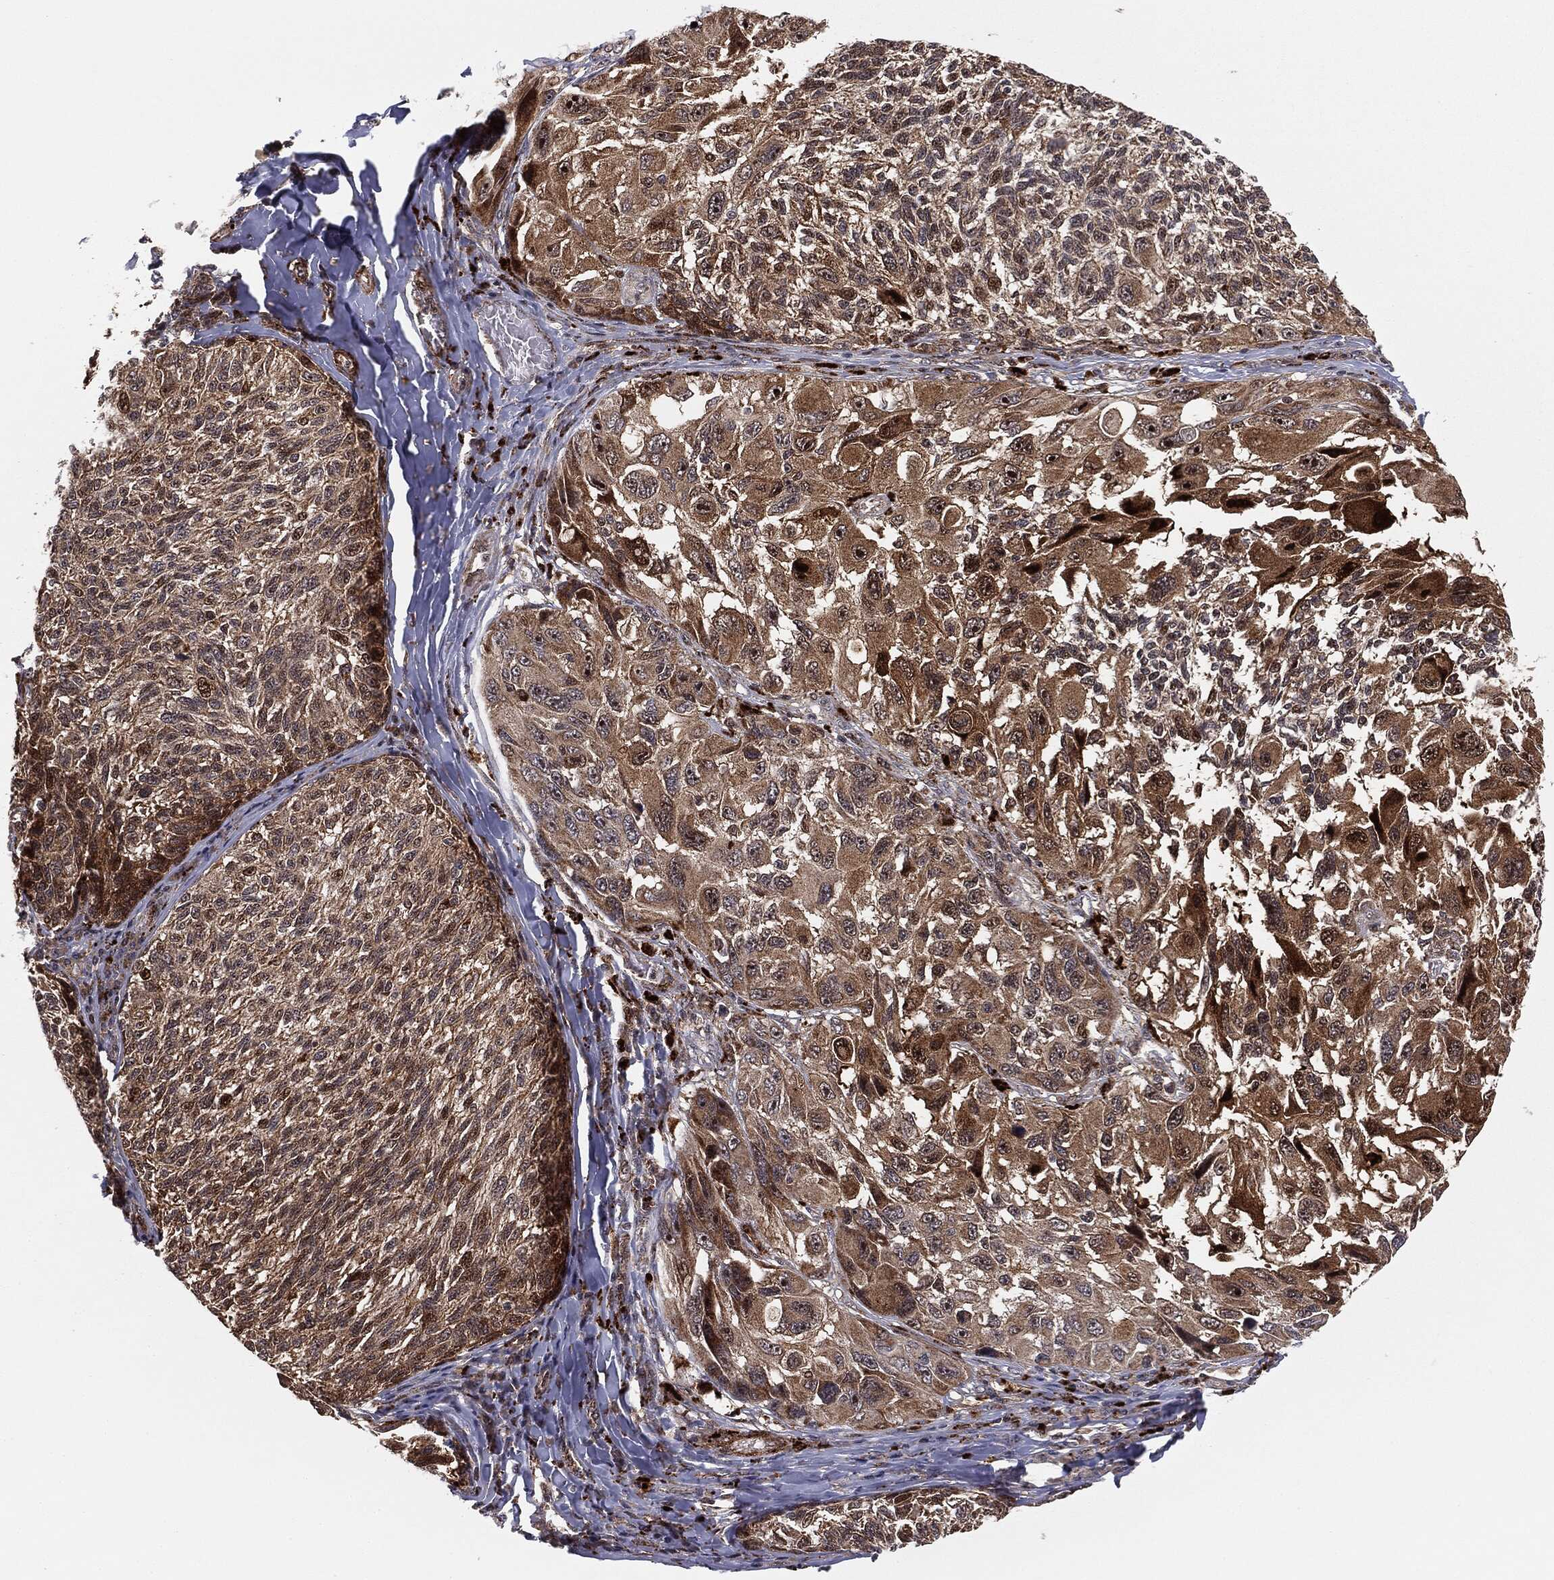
{"staining": {"intensity": "moderate", "quantity": ">75%", "location": "cytoplasmic/membranous"}, "tissue": "melanoma", "cell_type": "Tumor cells", "image_type": "cancer", "snomed": [{"axis": "morphology", "description": "Malignant melanoma, NOS"}, {"axis": "topography", "description": "Skin"}], "caption": "Malignant melanoma stained with DAB (3,3'-diaminobenzidine) IHC shows medium levels of moderate cytoplasmic/membranous expression in approximately >75% of tumor cells.", "gene": "PTEN", "patient": {"sex": "female", "age": 73}}